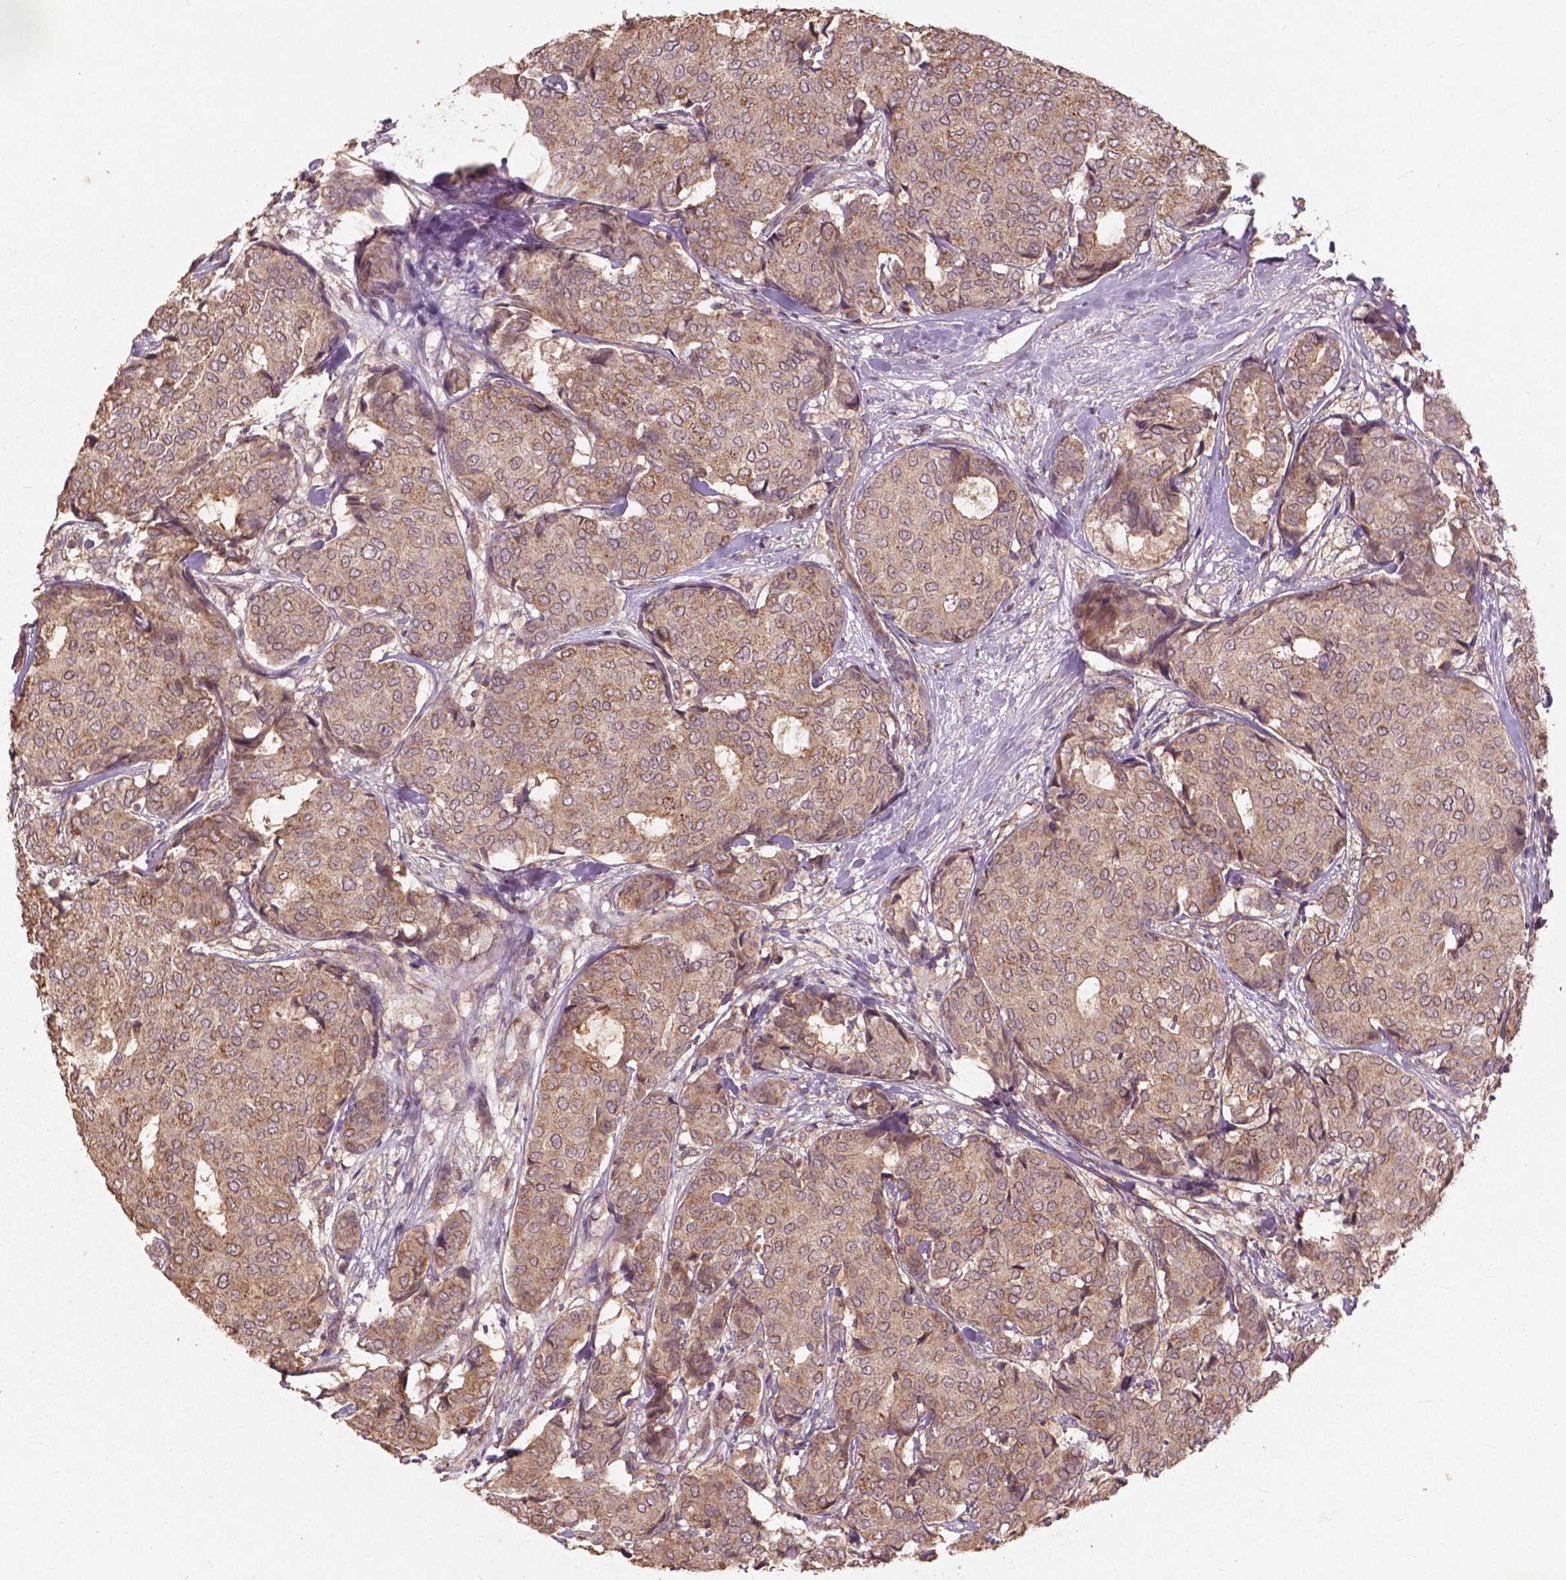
{"staining": {"intensity": "weak", "quantity": ">75%", "location": "cytoplasmic/membranous"}, "tissue": "breast cancer", "cell_type": "Tumor cells", "image_type": "cancer", "snomed": [{"axis": "morphology", "description": "Duct carcinoma"}, {"axis": "topography", "description": "Breast"}], "caption": "Human breast cancer stained with a brown dye displays weak cytoplasmic/membranous positive staining in approximately >75% of tumor cells.", "gene": "ST6GALNAC5", "patient": {"sex": "female", "age": 75}}